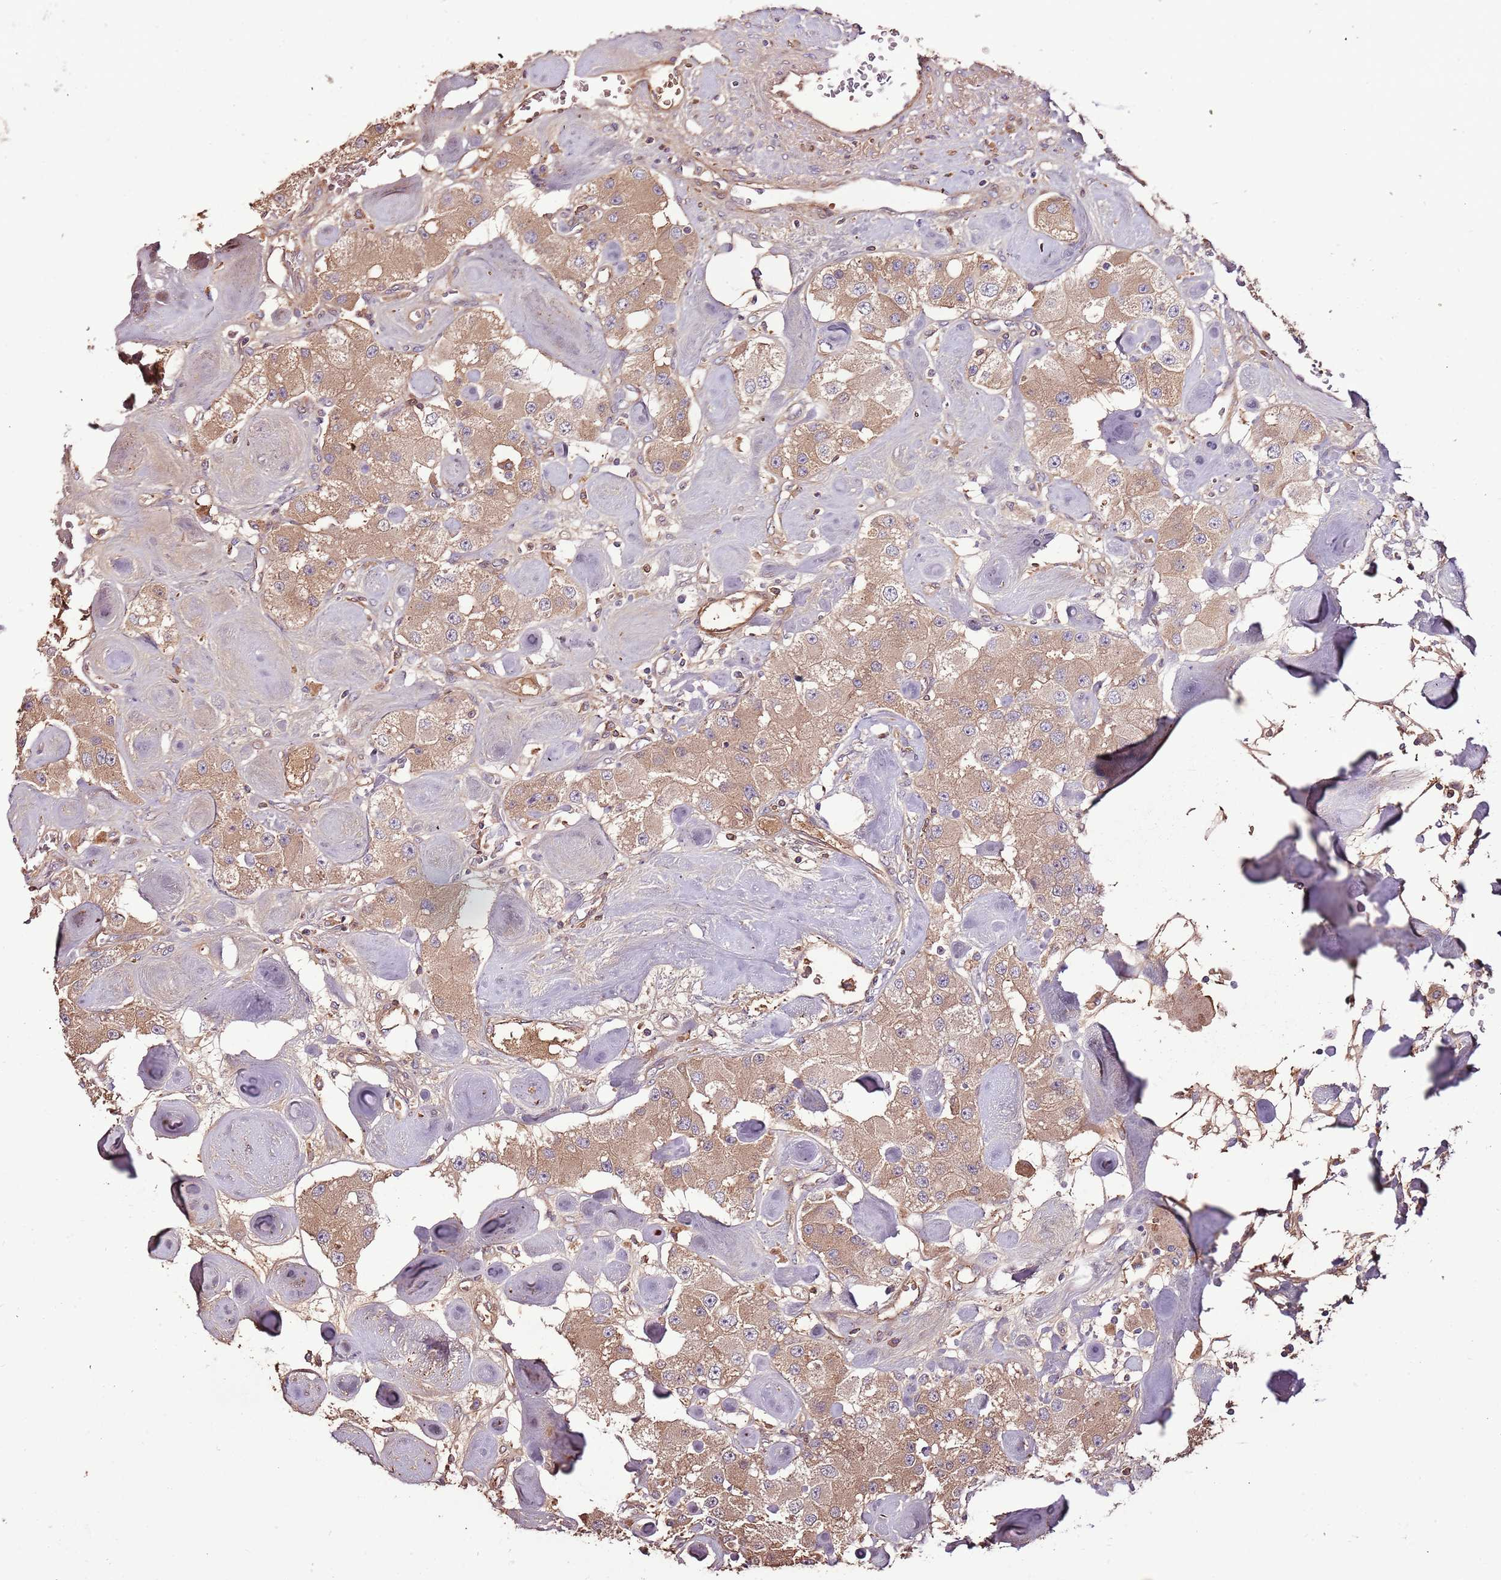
{"staining": {"intensity": "moderate", "quantity": ">75%", "location": "cytoplasmic/membranous"}, "tissue": "carcinoid", "cell_type": "Tumor cells", "image_type": "cancer", "snomed": [{"axis": "morphology", "description": "Carcinoid, malignant, NOS"}, {"axis": "topography", "description": "Pancreas"}], "caption": "A medium amount of moderate cytoplasmic/membranous expression is appreciated in approximately >75% of tumor cells in carcinoid tissue.", "gene": "DENR", "patient": {"sex": "male", "age": 41}}